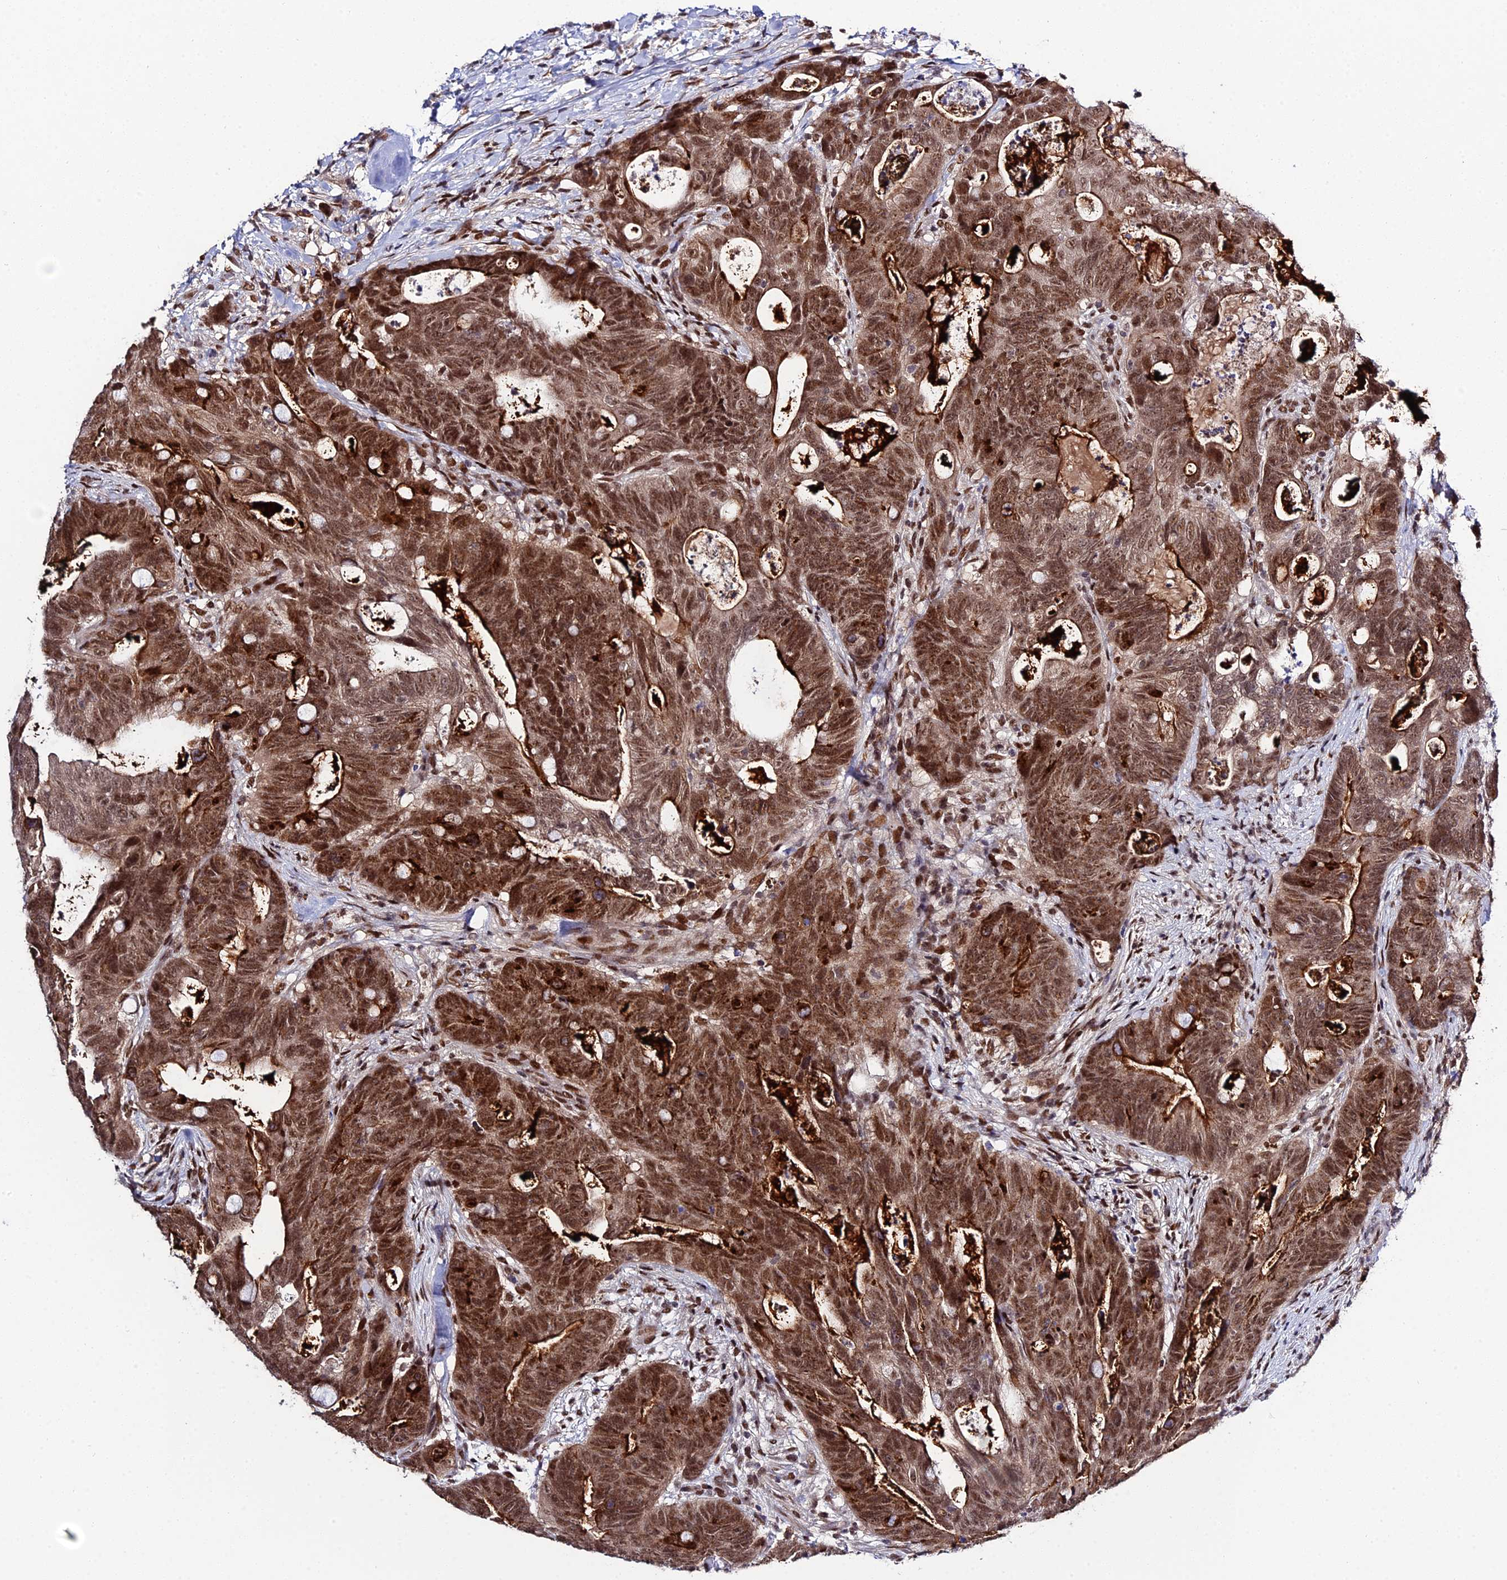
{"staining": {"intensity": "moderate", "quantity": ">75%", "location": "cytoplasmic/membranous,nuclear"}, "tissue": "colorectal cancer", "cell_type": "Tumor cells", "image_type": "cancer", "snomed": [{"axis": "morphology", "description": "Adenocarcinoma, NOS"}, {"axis": "topography", "description": "Colon"}], "caption": "Protein expression analysis of human colorectal adenocarcinoma reveals moderate cytoplasmic/membranous and nuclear expression in approximately >75% of tumor cells.", "gene": "SYT15", "patient": {"sex": "female", "age": 82}}